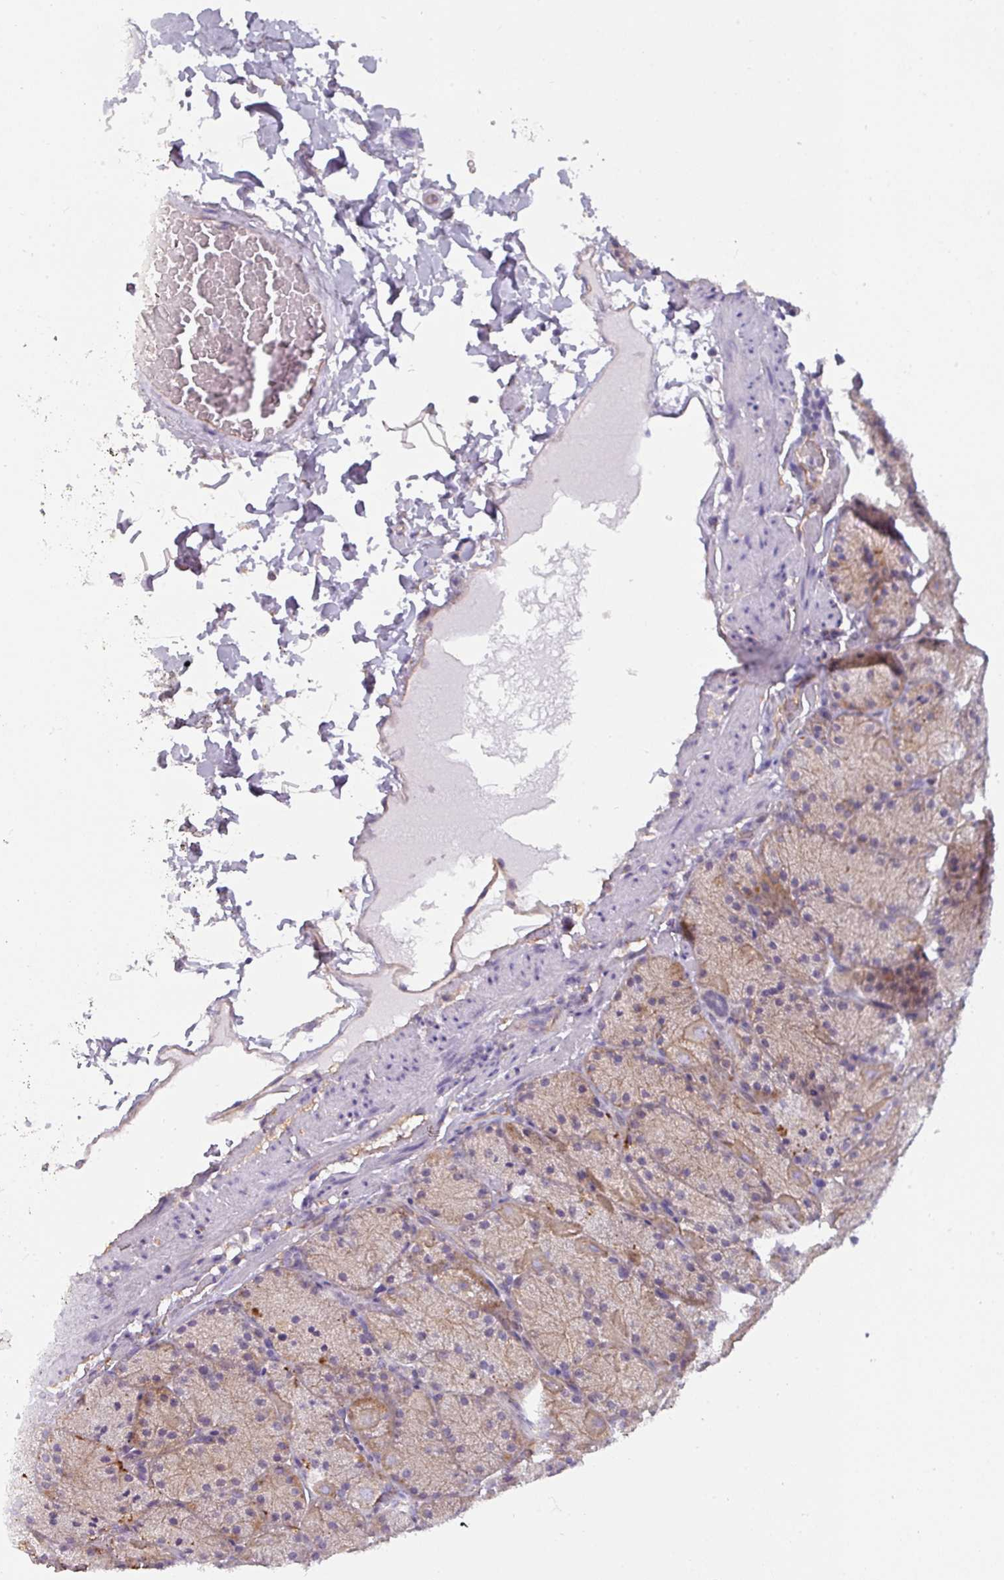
{"staining": {"intensity": "strong", "quantity": "<25%", "location": "cytoplasmic/membranous"}, "tissue": "stomach", "cell_type": "Glandular cells", "image_type": "normal", "snomed": [{"axis": "morphology", "description": "Normal tissue, NOS"}, {"axis": "topography", "description": "Stomach, upper"}, {"axis": "topography", "description": "Stomach, lower"}], "caption": "IHC (DAB (3,3'-diaminobenzidine)) staining of unremarkable stomach demonstrates strong cytoplasmic/membranous protein positivity in about <25% of glandular cells.", "gene": "BUD23", "patient": {"sex": "male", "age": 67}}